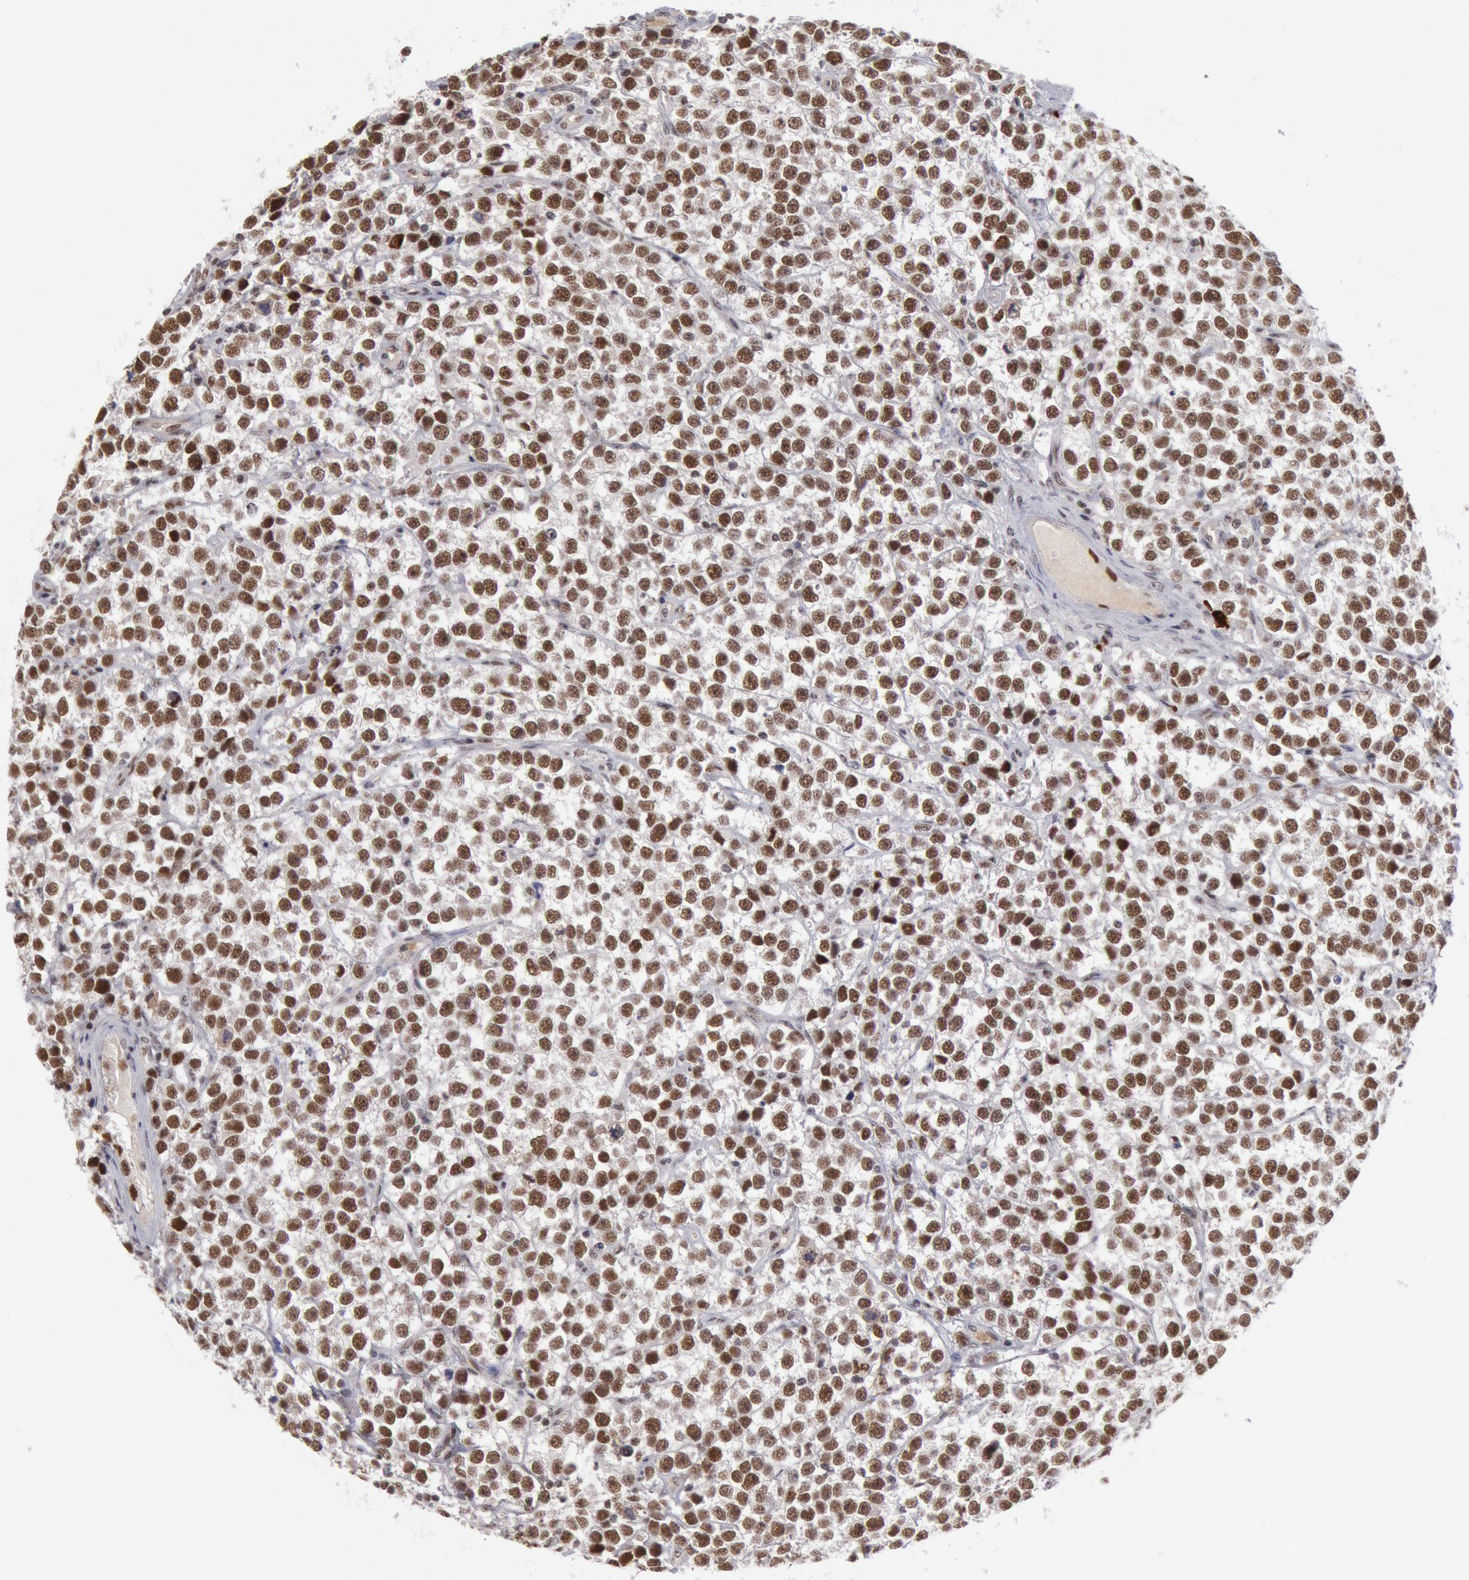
{"staining": {"intensity": "moderate", "quantity": ">75%", "location": "nuclear"}, "tissue": "testis cancer", "cell_type": "Tumor cells", "image_type": "cancer", "snomed": [{"axis": "morphology", "description": "Seminoma, NOS"}, {"axis": "topography", "description": "Testis"}], "caption": "Protein analysis of testis cancer tissue displays moderate nuclear expression in approximately >75% of tumor cells.", "gene": "PPP4R3B", "patient": {"sex": "male", "age": 25}}